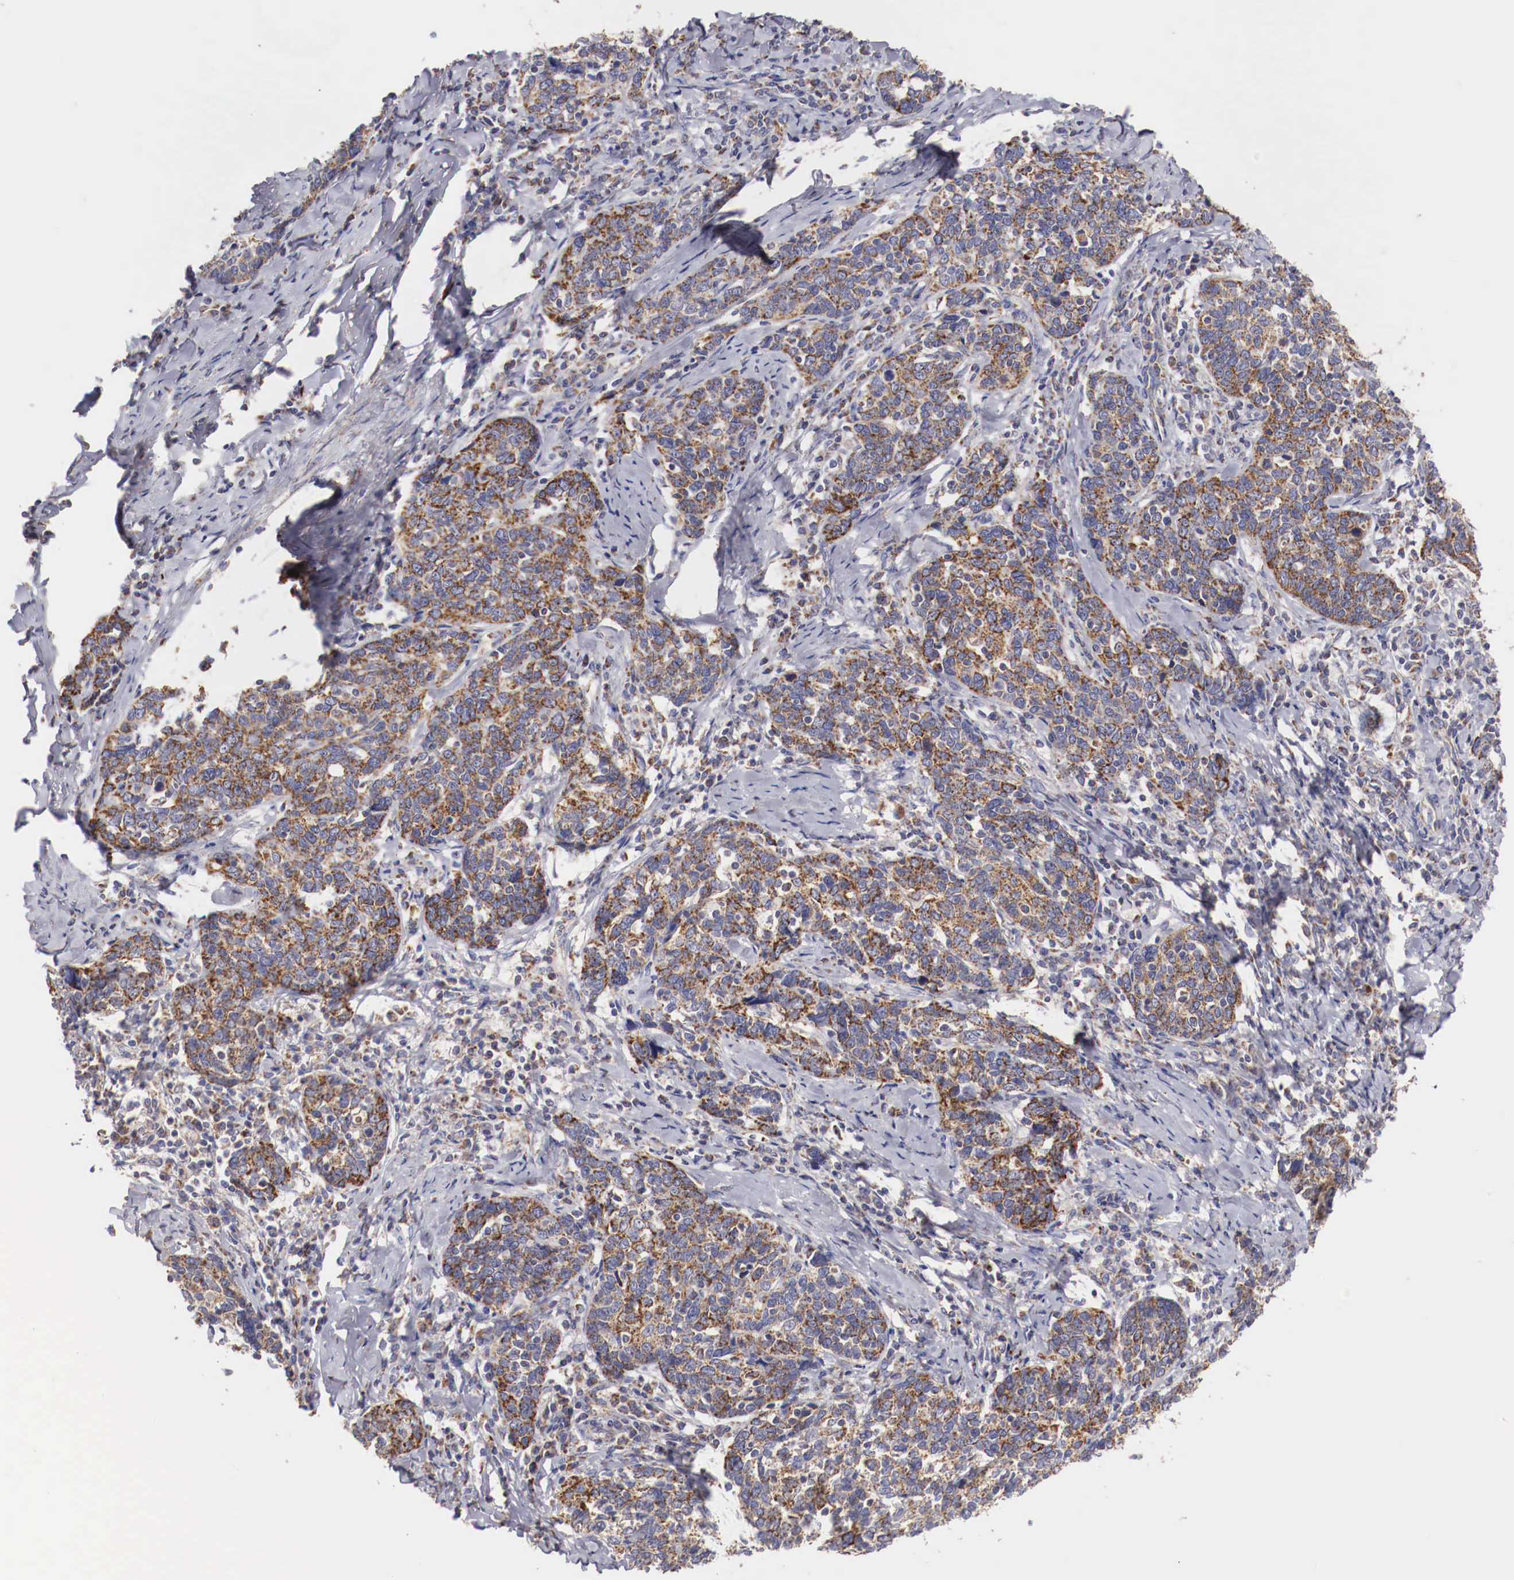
{"staining": {"intensity": "moderate", "quantity": ">75%", "location": "cytoplasmic/membranous"}, "tissue": "cervical cancer", "cell_type": "Tumor cells", "image_type": "cancer", "snomed": [{"axis": "morphology", "description": "Squamous cell carcinoma, NOS"}, {"axis": "topography", "description": "Cervix"}], "caption": "IHC histopathology image of neoplastic tissue: cervical cancer stained using immunohistochemistry reveals medium levels of moderate protein expression localized specifically in the cytoplasmic/membranous of tumor cells, appearing as a cytoplasmic/membranous brown color.", "gene": "XPNPEP3", "patient": {"sex": "female", "age": 41}}